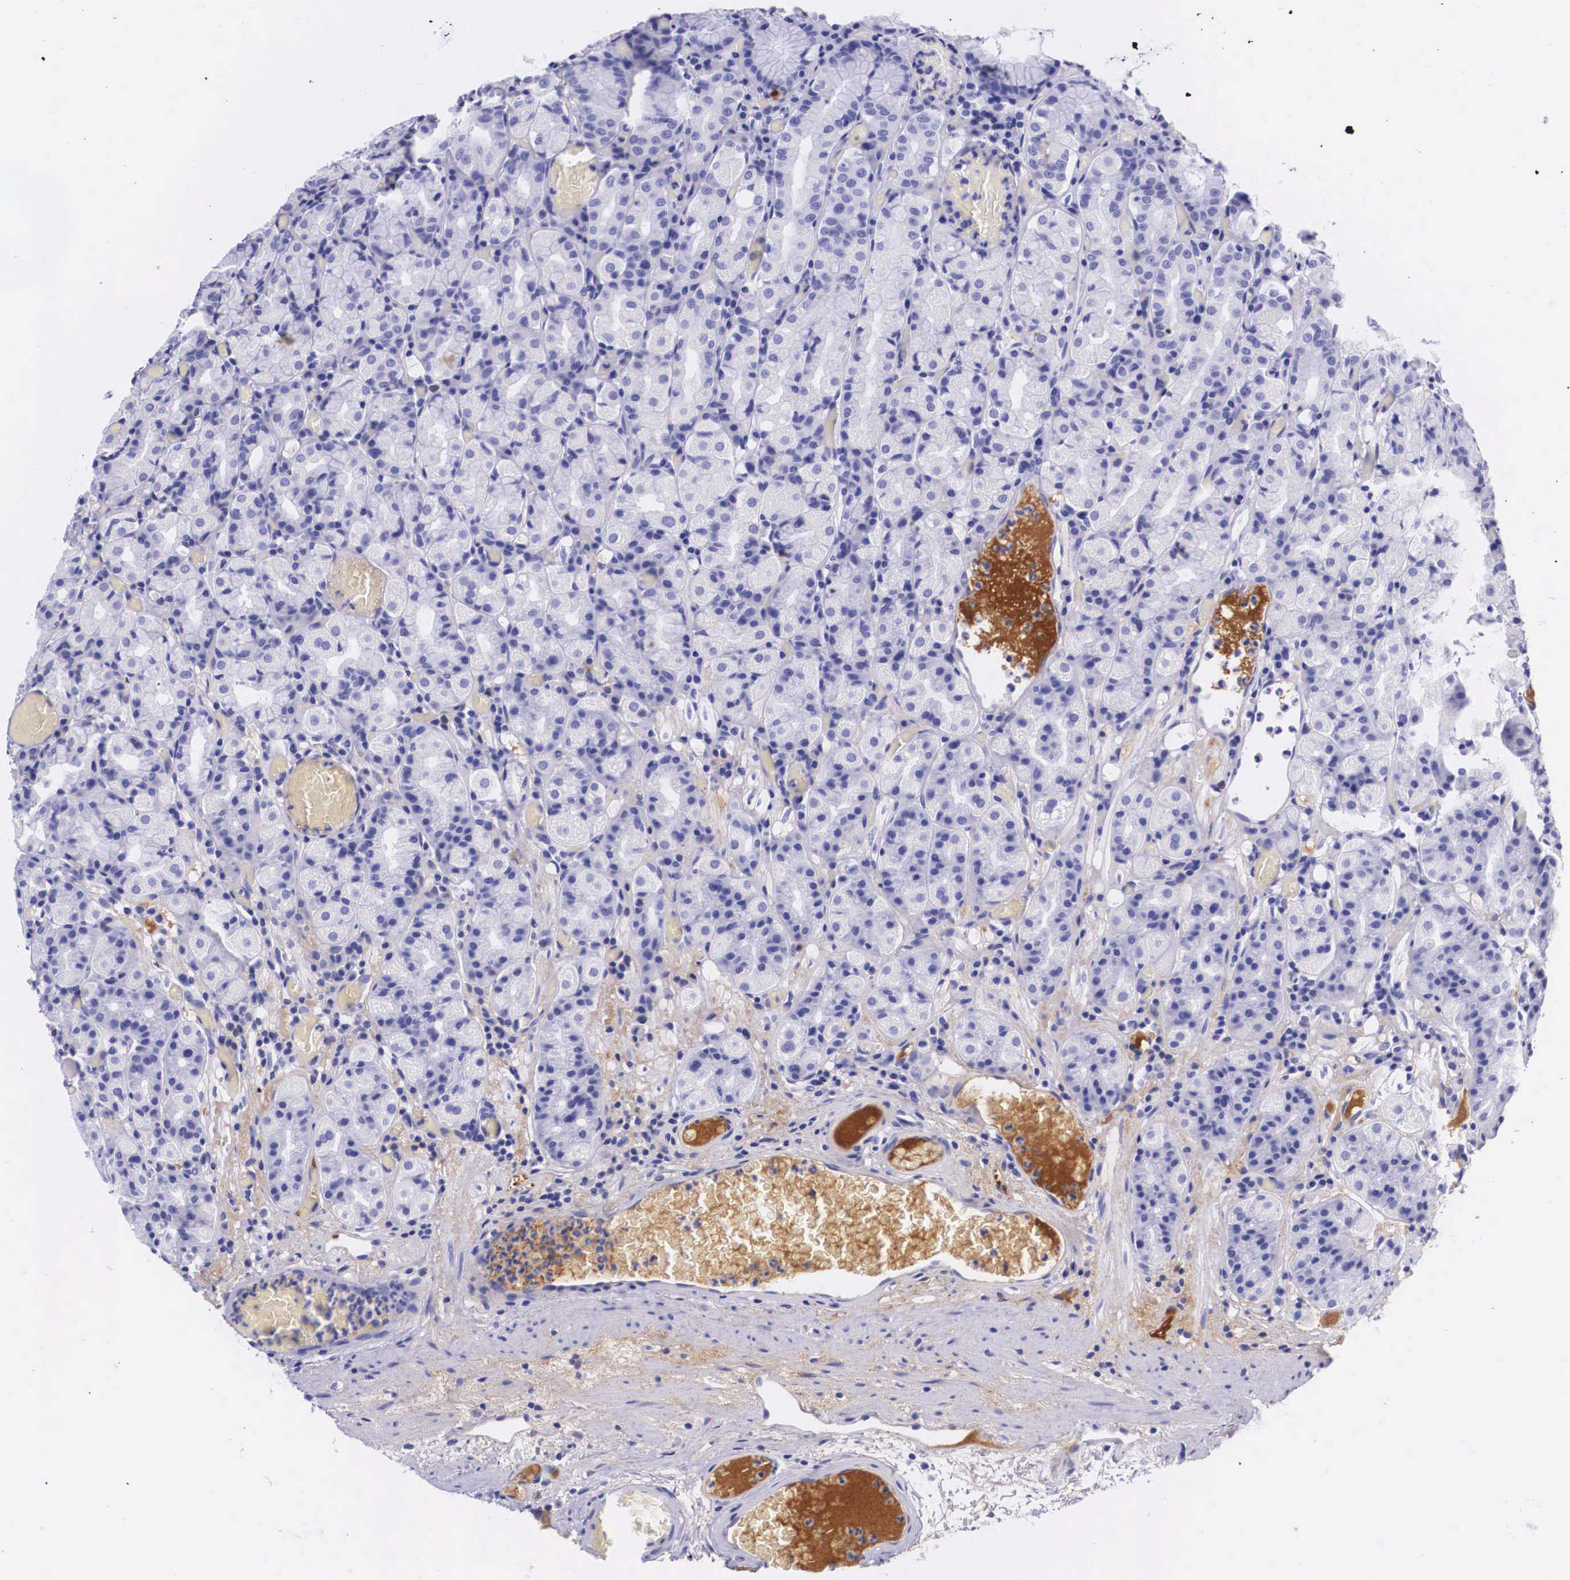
{"staining": {"intensity": "negative", "quantity": "none", "location": "none"}, "tissue": "stomach", "cell_type": "Glandular cells", "image_type": "normal", "snomed": [{"axis": "morphology", "description": "Normal tissue, NOS"}, {"axis": "topography", "description": "Stomach, lower"}], "caption": "Glandular cells are negative for protein expression in benign human stomach.", "gene": "PLG", "patient": {"sex": "male", "age": 58}}